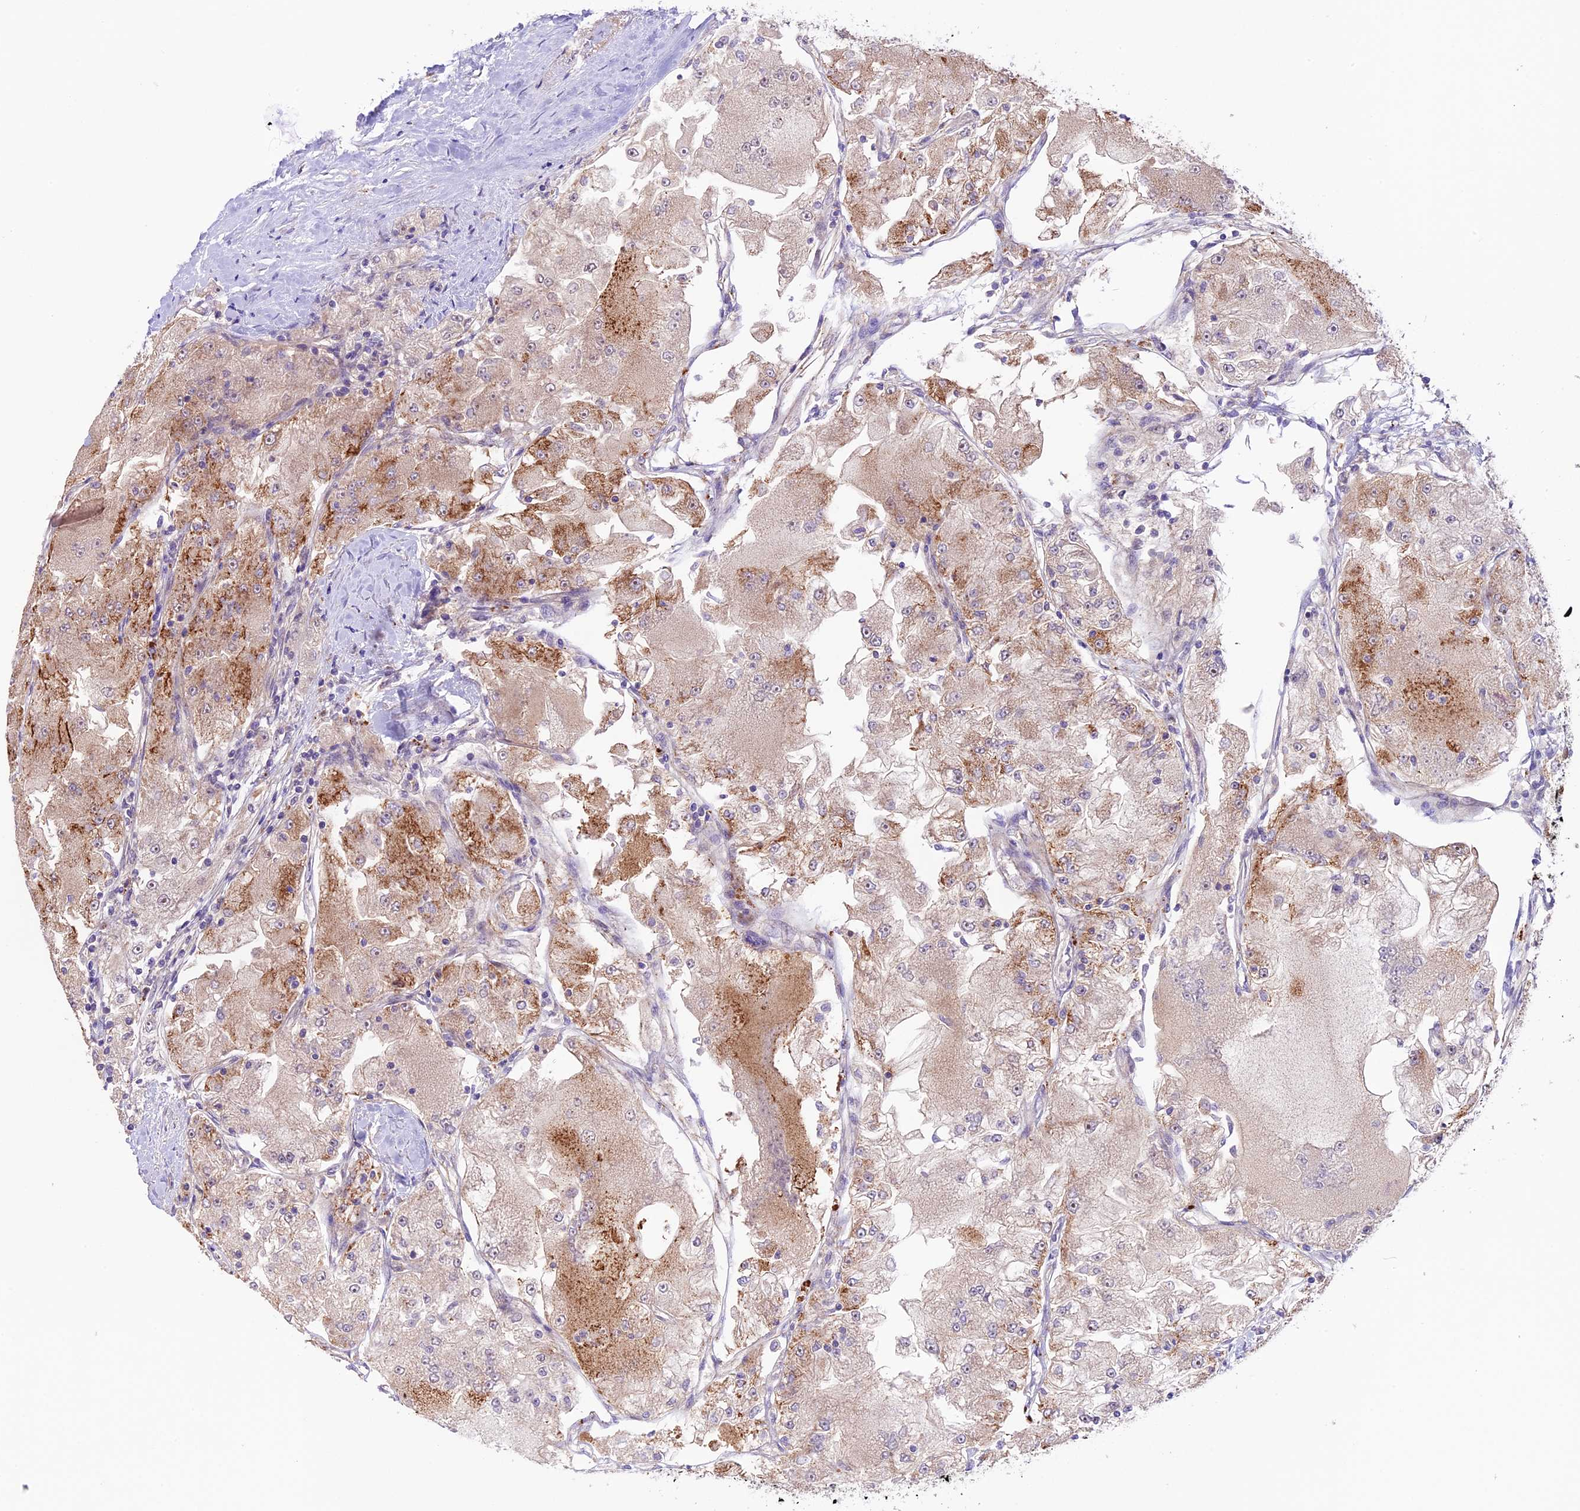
{"staining": {"intensity": "weak", "quantity": ">75%", "location": "cytoplasmic/membranous"}, "tissue": "renal cancer", "cell_type": "Tumor cells", "image_type": "cancer", "snomed": [{"axis": "morphology", "description": "Adenocarcinoma, NOS"}, {"axis": "topography", "description": "Kidney"}], "caption": "Weak cytoplasmic/membranous staining is identified in approximately >75% of tumor cells in renal cancer.", "gene": "METTL22", "patient": {"sex": "female", "age": 72}}